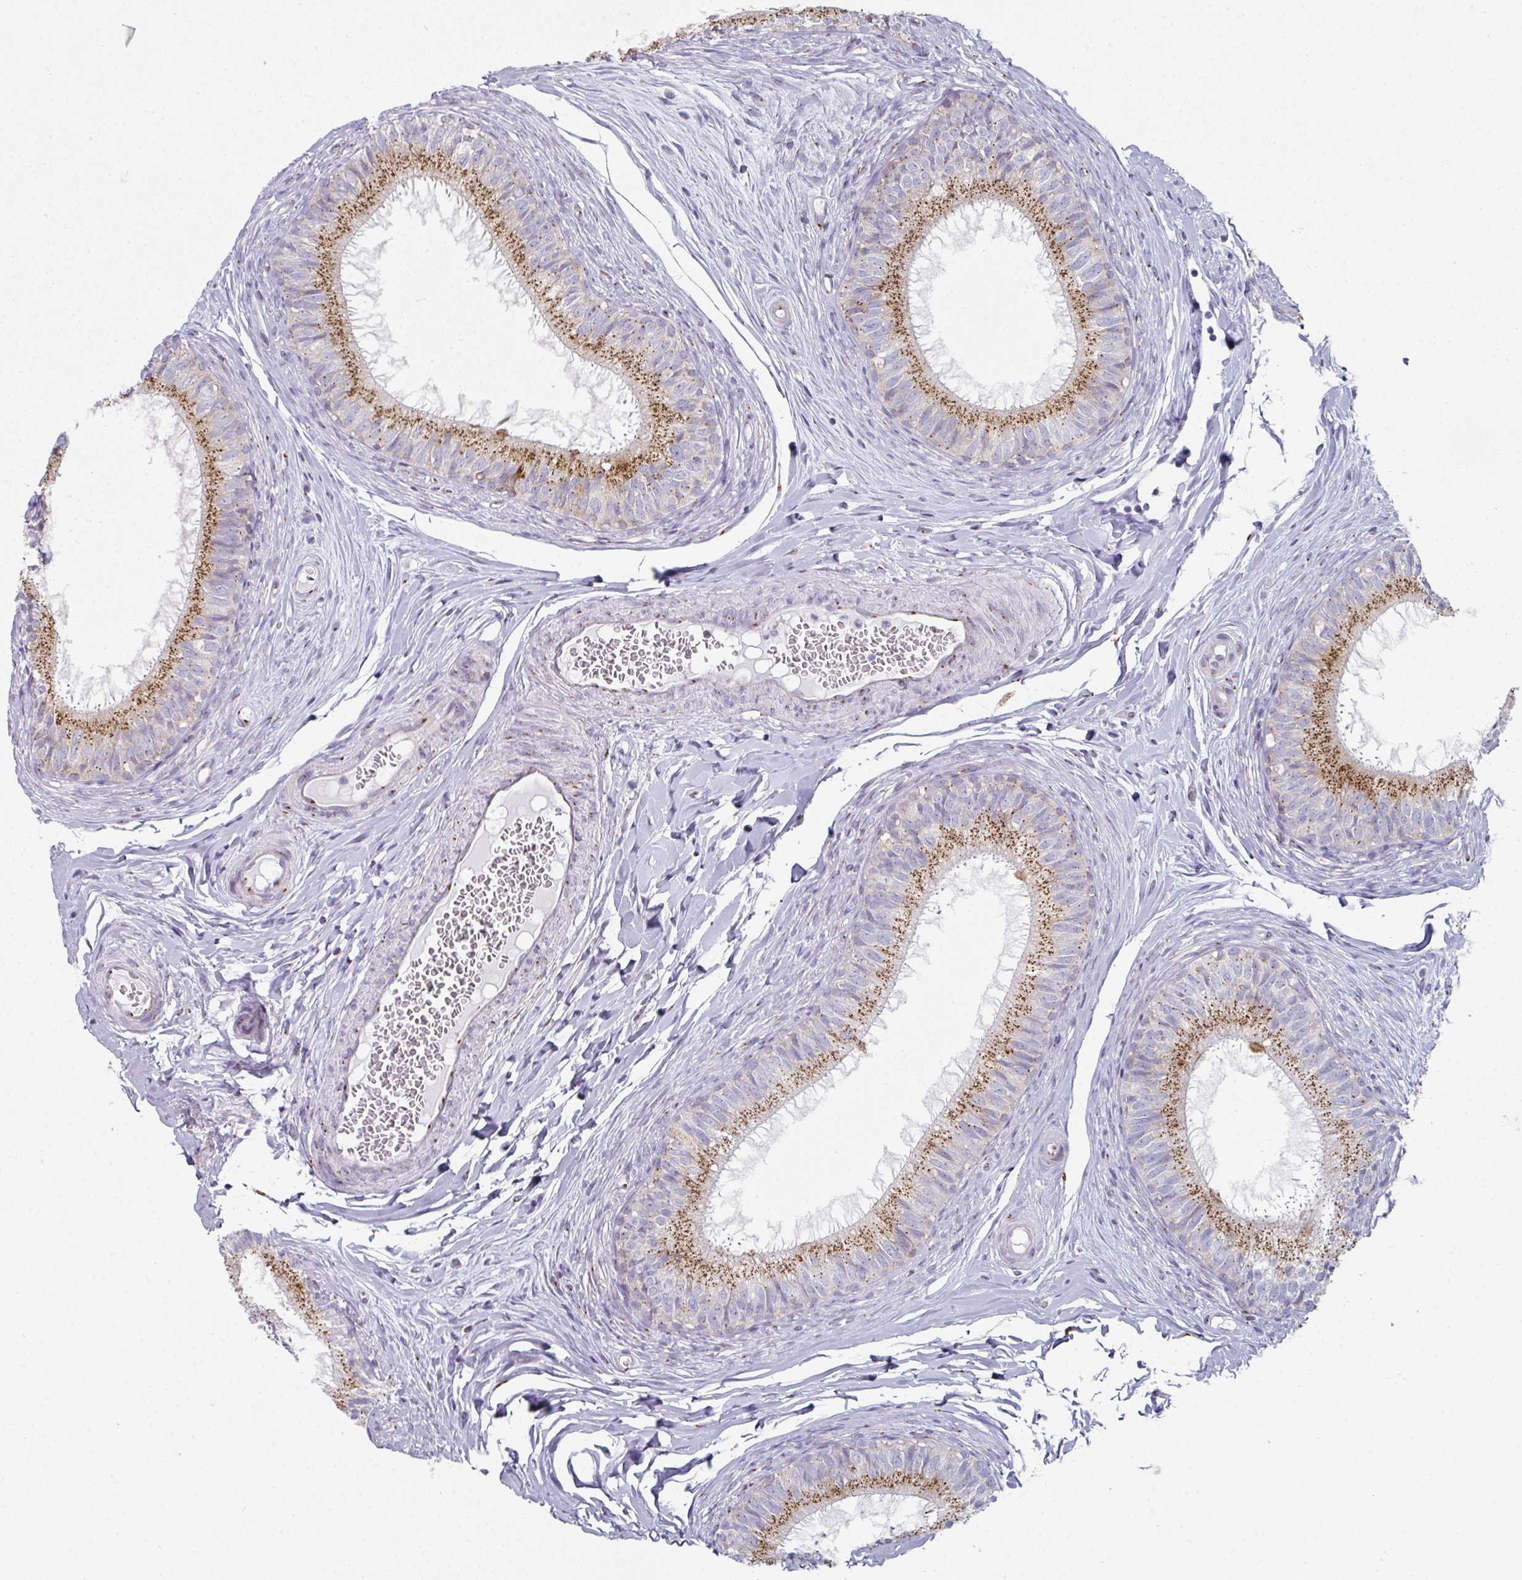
{"staining": {"intensity": "strong", "quantity": ">75%", "location": "cytoplasmic/membranous"}, "tissue": "epididymis", "cell_type": "Glandular cells", "image_type": "normal", "snomed": [{"axis": "morphology", "description": "Normal tissue, NOS"}, {"axis": "topography", "description": "Epididymis"}], "caption": "The immunohistochemical stain labels strong cytoplasmic/membranous staining in glandular cells of benign epididymis. The staining was performed using DAB (3,3'-diaminobenzidine), with brown indicating positive protein expression. Nuclei are stained blue with hematoxylin.", "gene": "CCDC85B", "patient": {"sex": "male", "age": 25}}